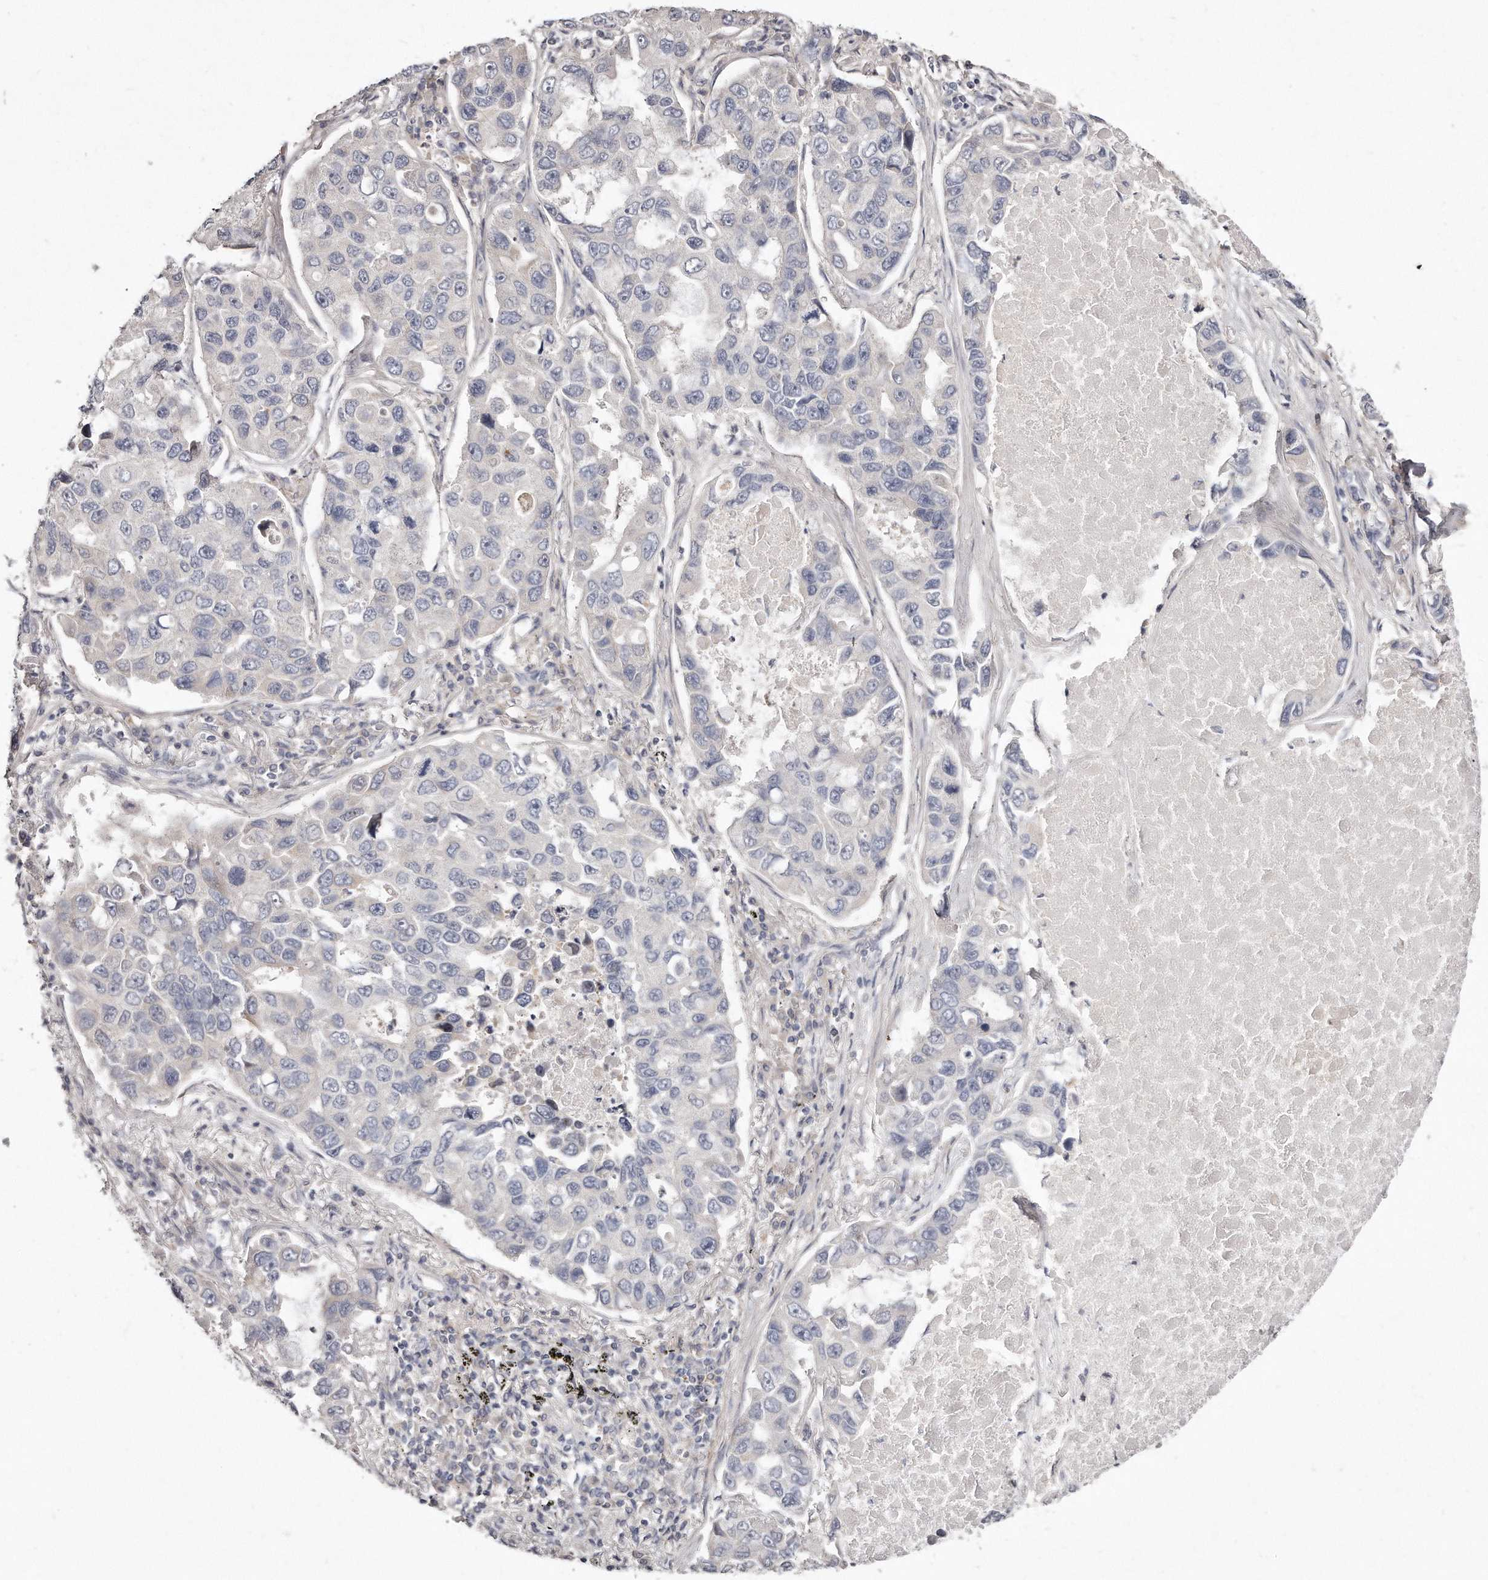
{"staining": {"intensity": "negative", "quantity": "none", "location": "none"}, "tissue": "lung cancer", "cell_type": "Tumor cells", "image_type": "cancer", "snomed": [{"axis": "morphology", "description": "Adenocarcinoma, NOS"}, {"axis": "topography", "description": "Lung"}], "caption": "DAB immunohistochemical staining of human lung cancer reveals no significant staining in tumor cells. Nuclei are stained in blue.", "gene": "TTLL4", "patient": {"sex": "male", "age": 64}}